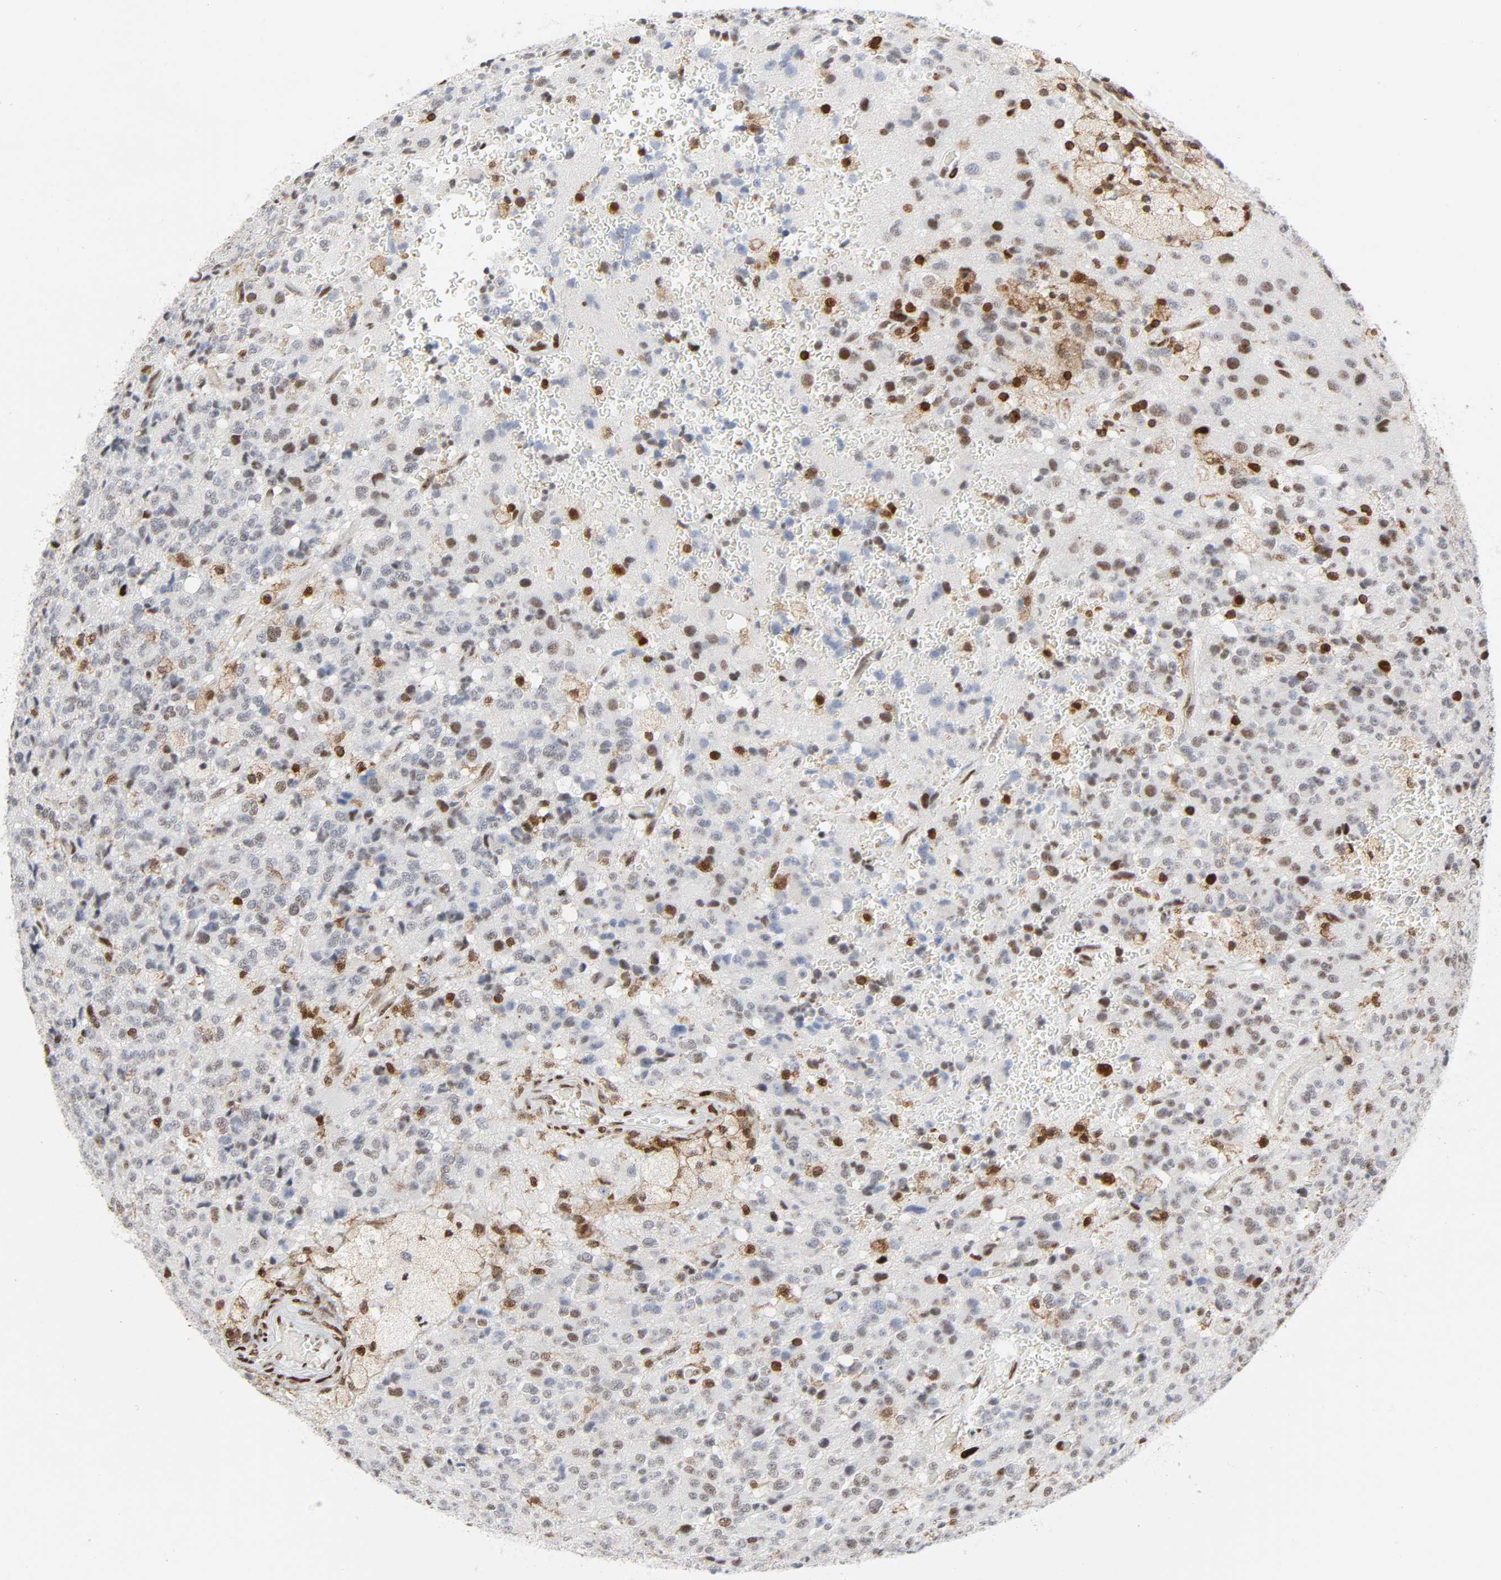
{"staining": {"intensity": "moderate", "quantity": "25%-75%", "location": "nuclear"}, "tissue": "glioma", "cell_type": "Tumor cells", "image_type": "cancer", "snomed": [{"axis": "morphology", "description": "Glioma, malignant, High grade"}, {"axis": "topography", "description": "pancreas cauda"}], "caption": "Immunohistochemical staining of malignant glioma (high-grade) exhibits moderate nuclear protein positivity in about 25%-75% of tumor cells.", "gene": "WAS", "patient": {"sex": "male", "age": 60}}